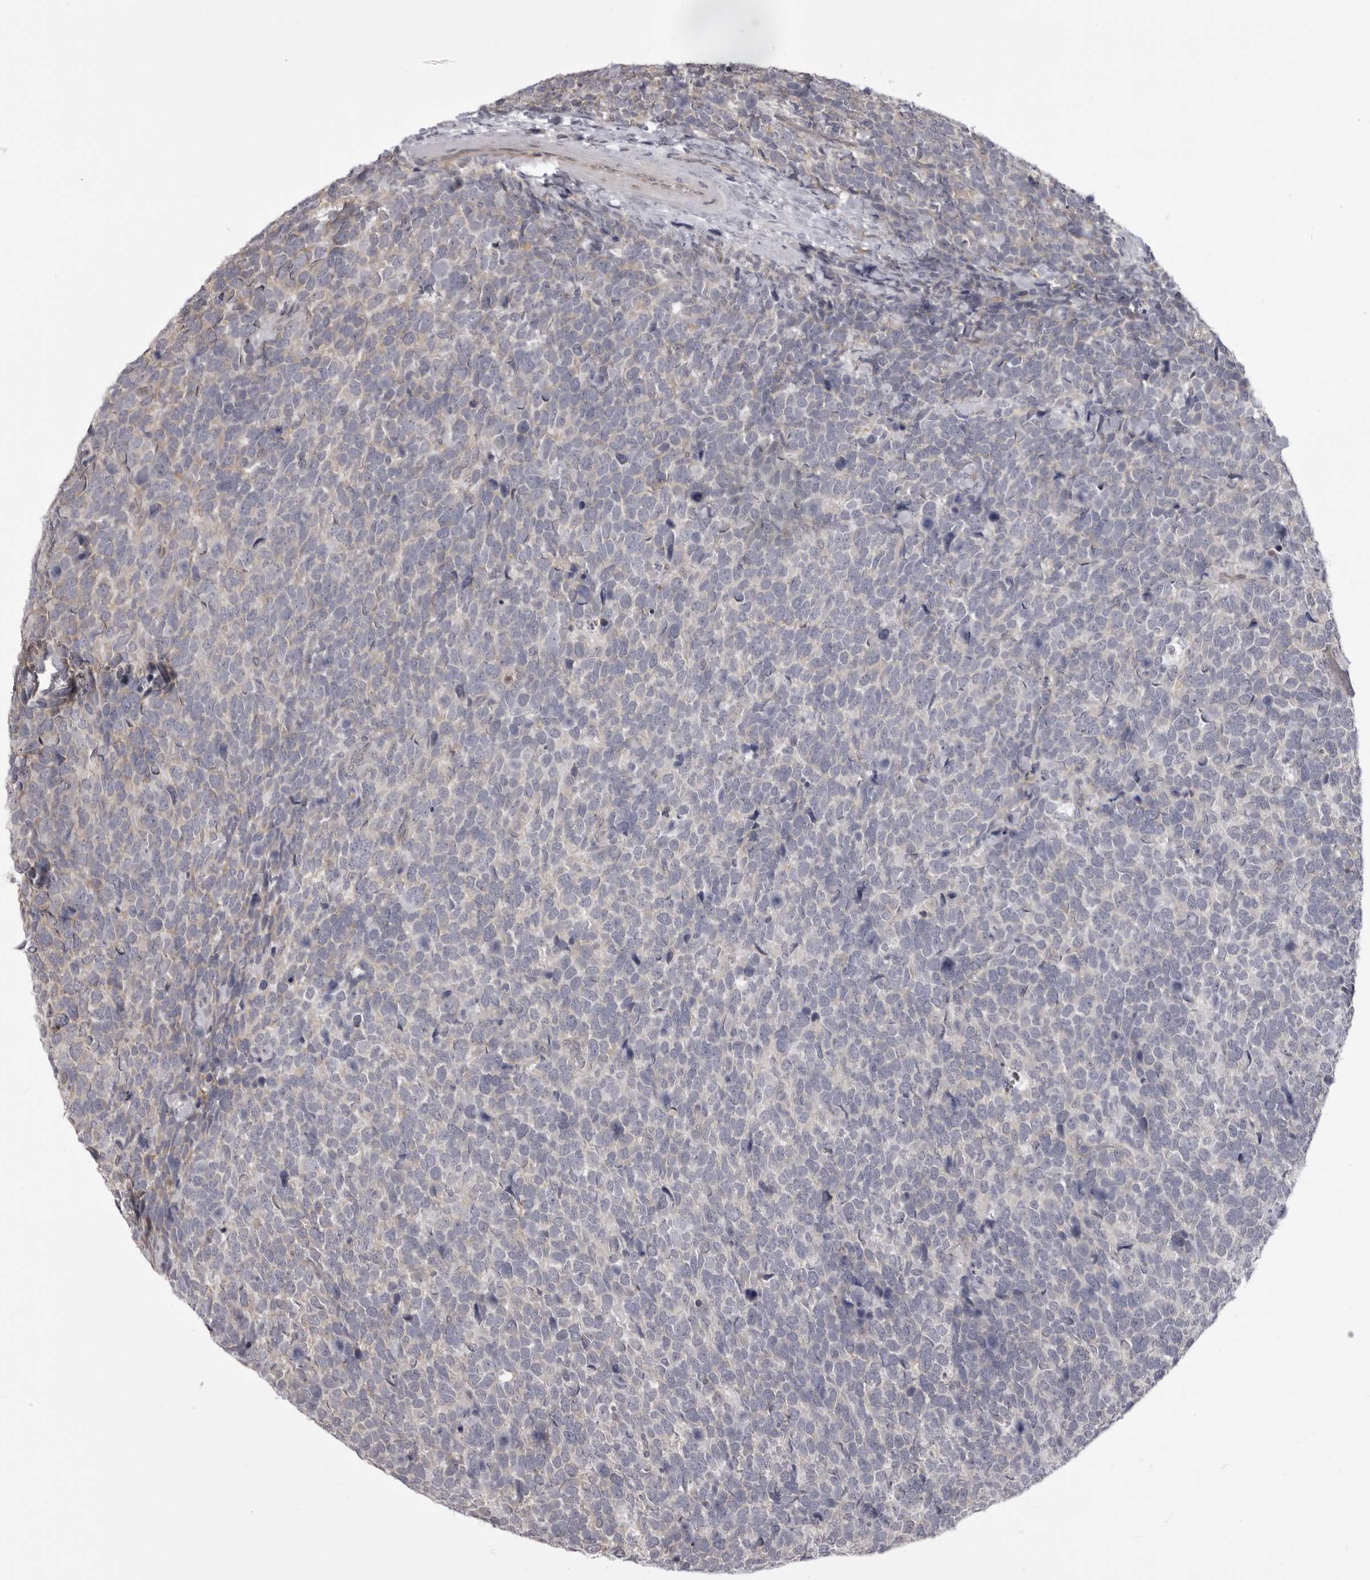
{"staining": {"intensity": "weak", "quantity": "<25%", "location": "cytoplasmic/membranous"}, "tissue": "urothelial cancer", "cell_type": "Tumor cells", "image_type": "cancer", "snomed": [{"axis": "morphology", "description": "Urothelial carcinoma, High grade"}, {"axis": "topography", "description": "Urinary bladder"}], "caption": "DAB (3,3'-diaminobenzidine) immunohistochemical staining of human high-grade urothelial carcinoma demonstrates no significant staining in tumor cells.", "gene": "EPHA10", "patient": {"sex": "female", "age": 82}}